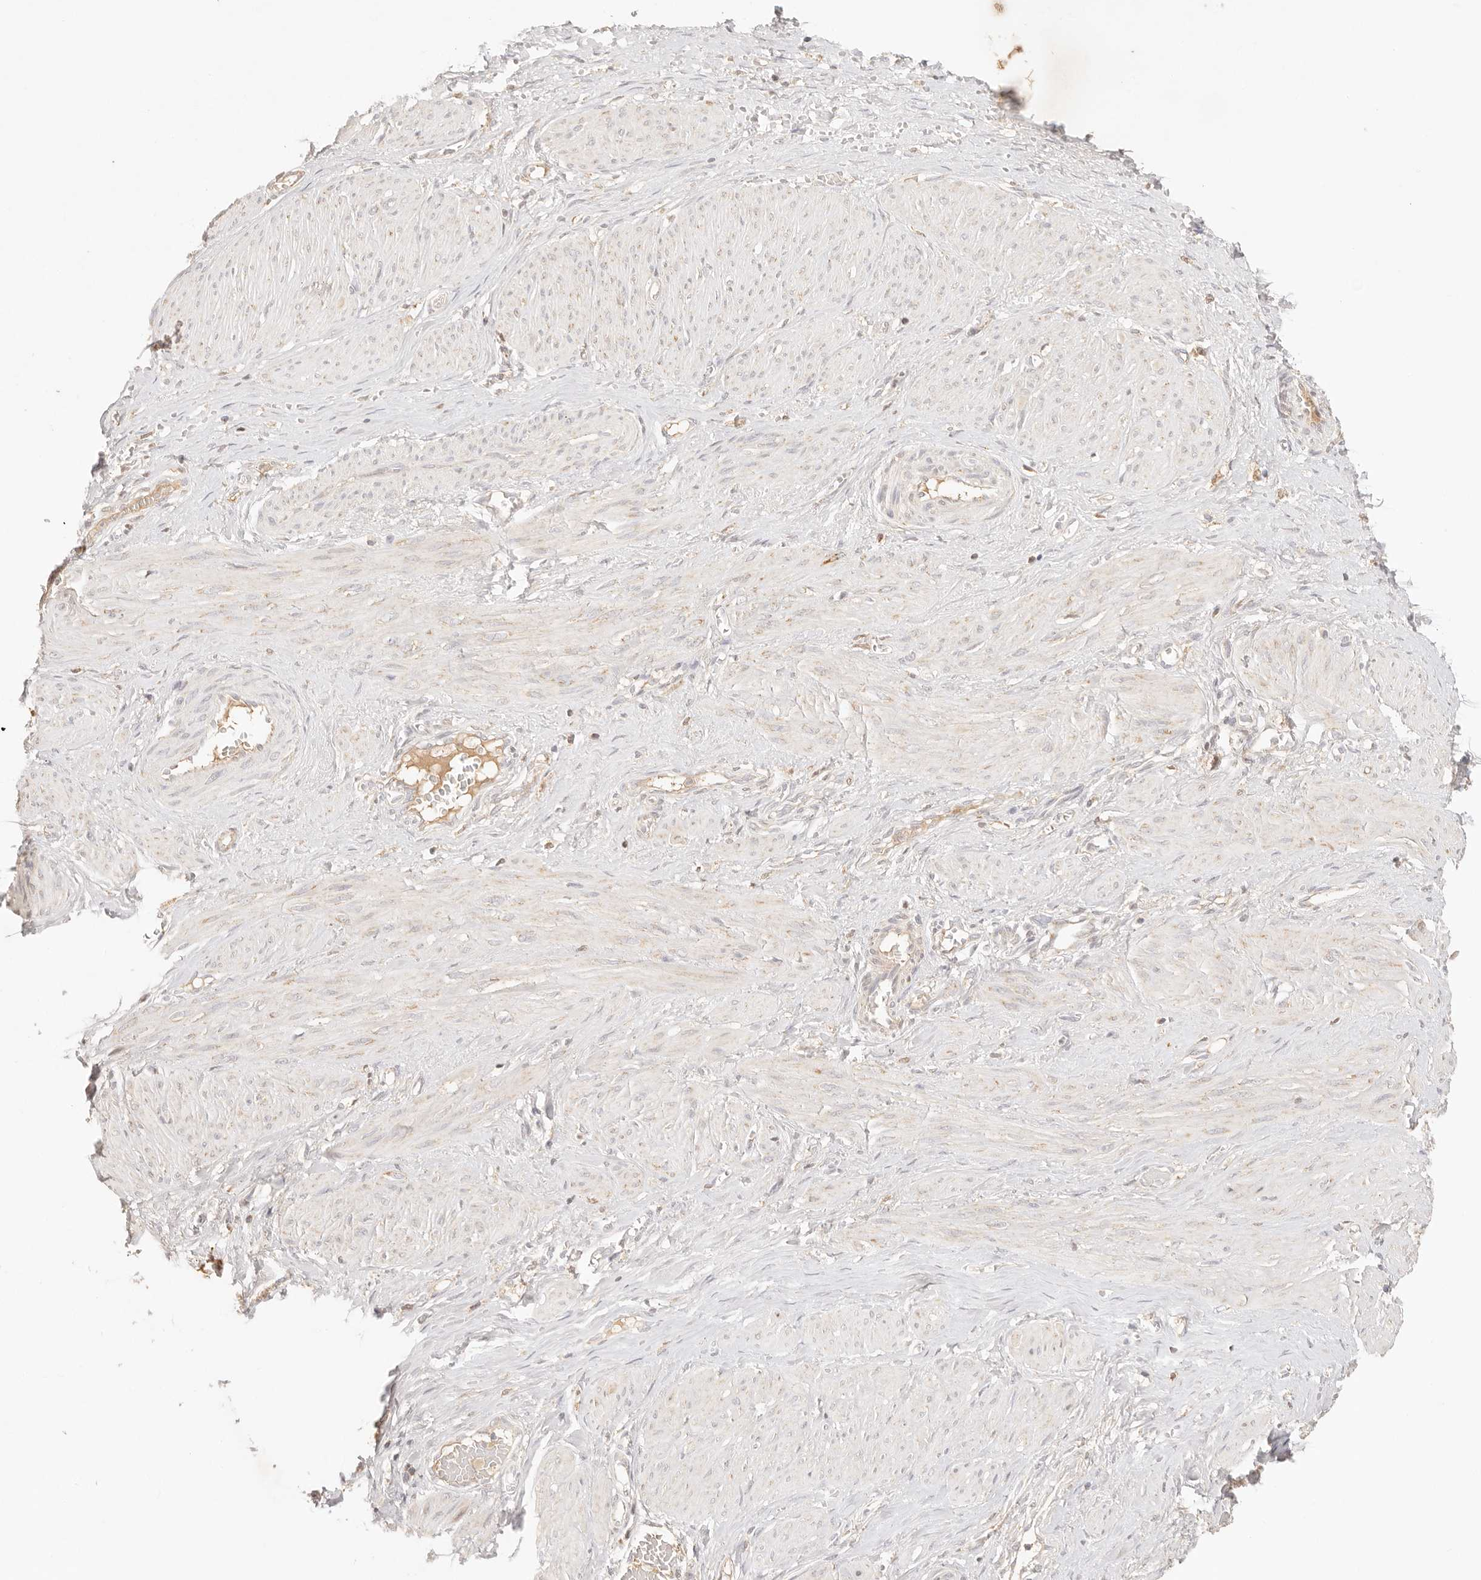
{"staining": {"intensity": "weak", "quantity": "<25%", "location": "cytoplasmic/membranous"}, "tissue": "smooth muscle", "cell_type": "Smooth muscle cells", "image_type": "normal", "snomed": [{"axis": "morphology", "description": "Normal tissue, NOS"}, {"axis": "topography", "description": "Endometrium"}], "caption": "IHC of benign smooth muscle exhibits no staining in smooth muscle cells. (DAB (3,3'-diaminobenzidine) immunohistochemistry (IHC) visualized using brightfield microscopy, high magnification).", "gene": "COA6", "patient": {"sex": "female", "age": 33}}